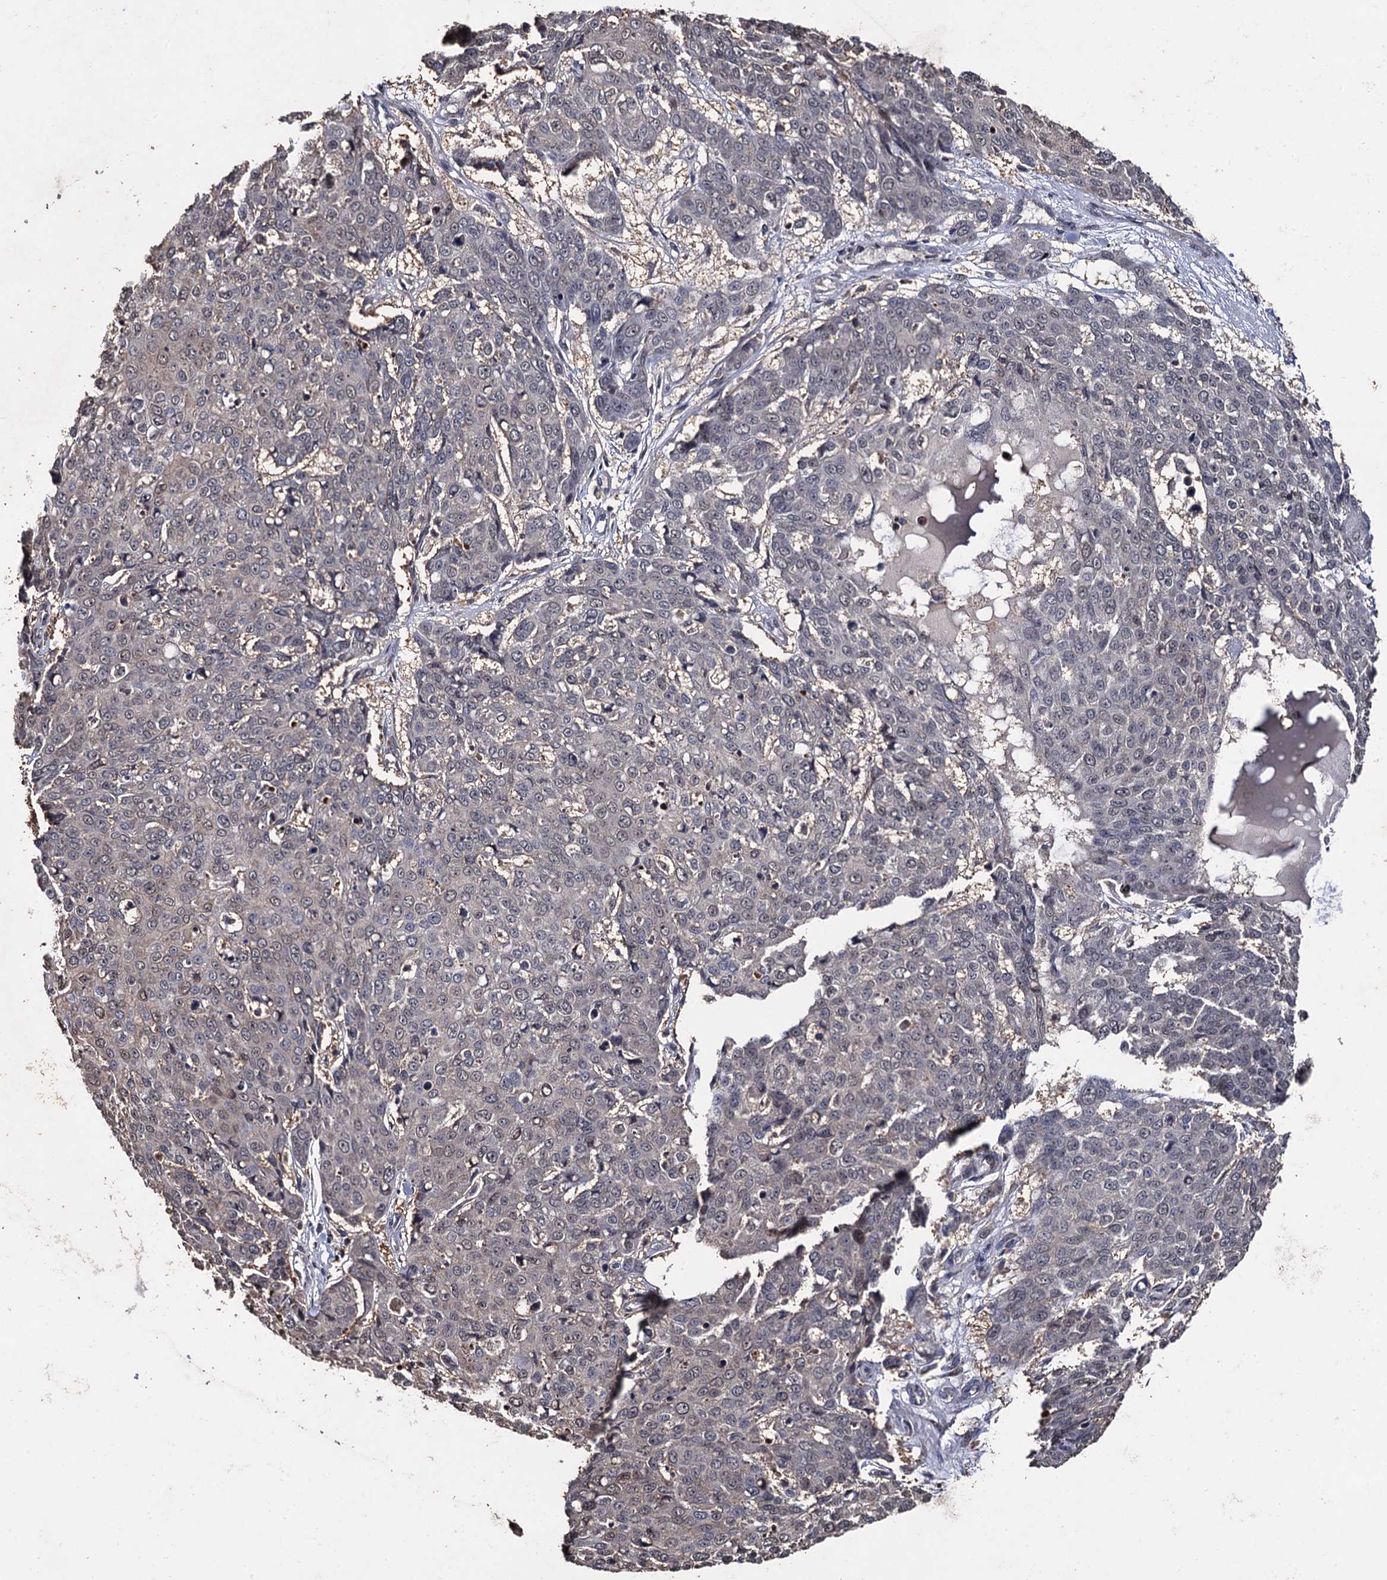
{"staining": {"intensity": "weak", "quantity": "<25%", "location": "nuclear"}, "tissue": "skin cancer", "cell_type": "Tumor cells", "image_type": "cancer", "snomed": [{"axis": "morphology", "description": "Squamous cell carcinoma, NOS"}, {"axis": "topography", "description": "Skin"}], "caption": "DAB (3,3'-diaminobenzidine) immunohistochemical staining of squamous cell carcinoma (skin) reveals no significant staining in tumor cells.", "gene": "LRRC63", "patient": {"sex": "male", "age": 71}}